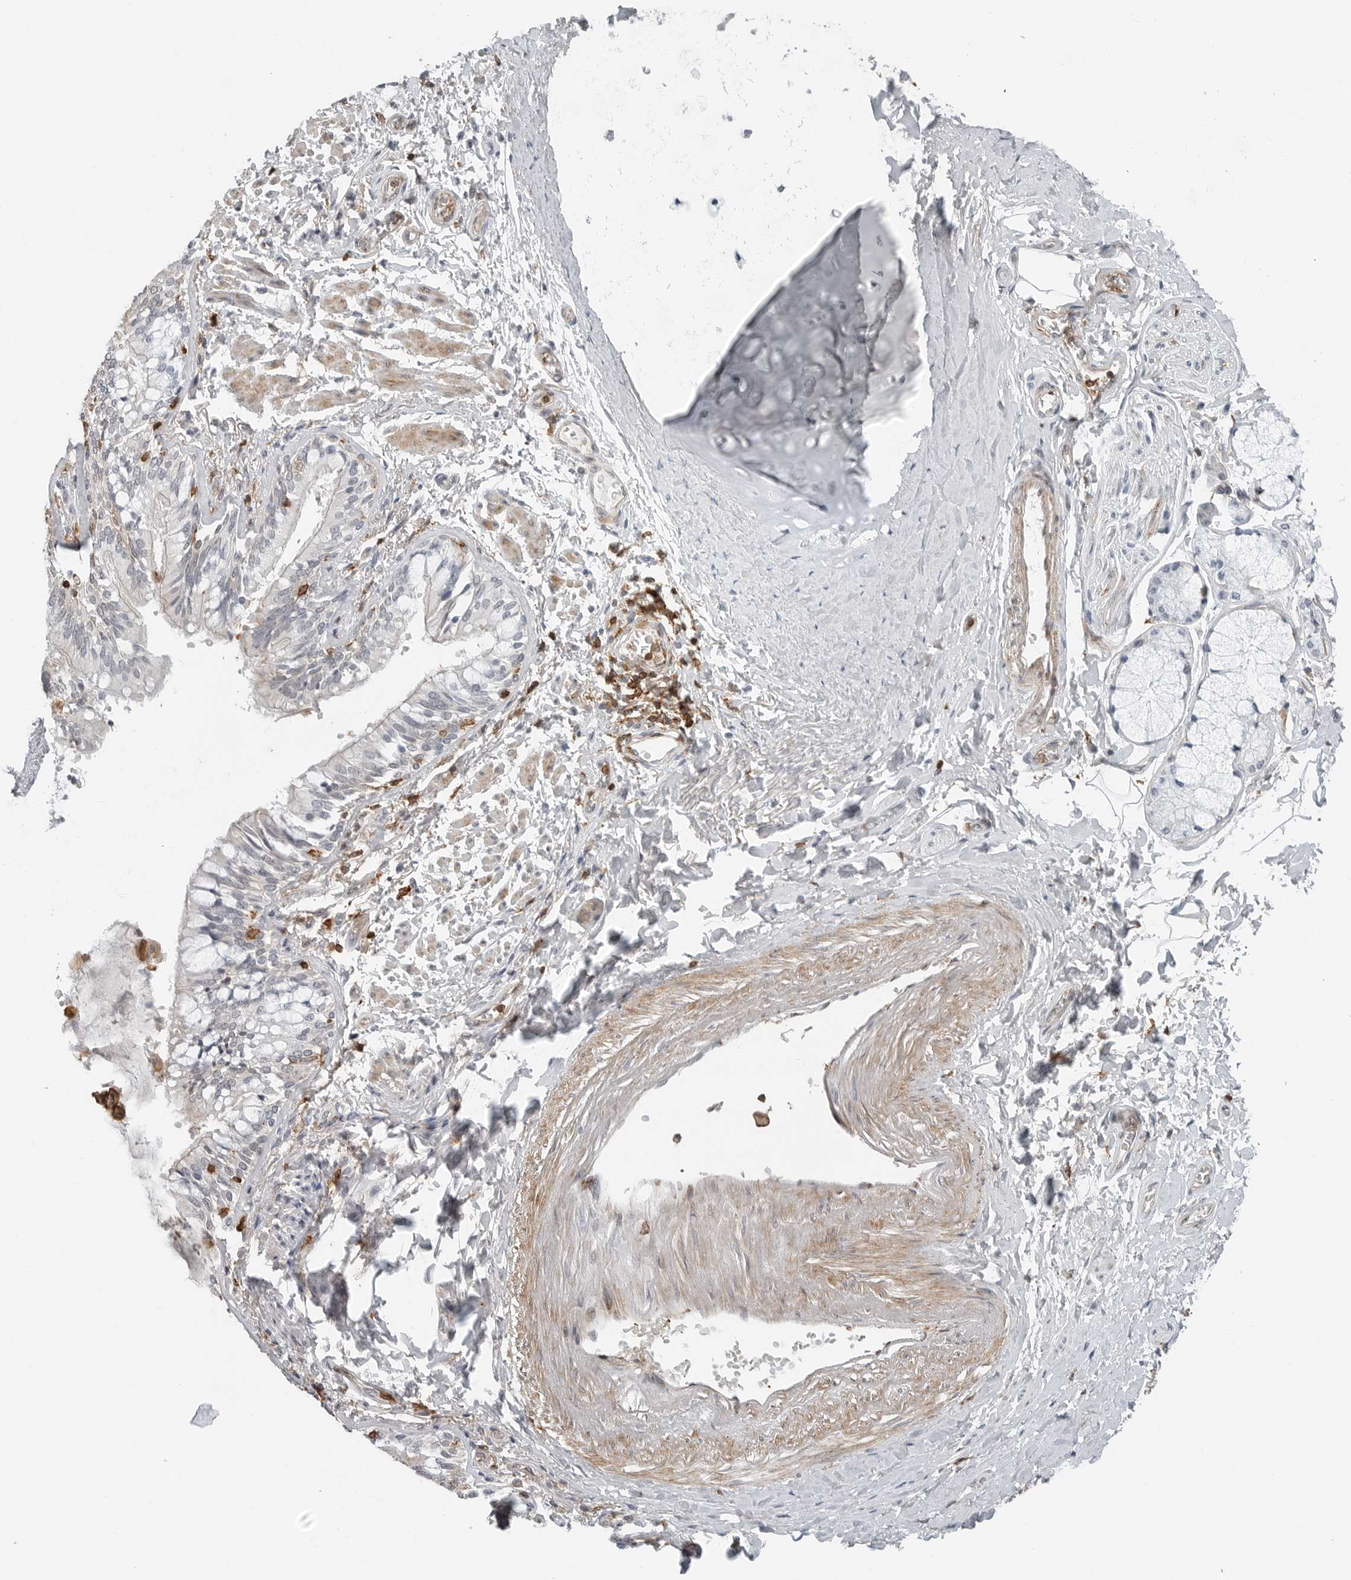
{"staining": {"intensity": "weak", "quantity": "25%-75%", "location": "cytoplasmic/membranous"}, "tissue": "bronchus", "cell_type": "Respiratory epithelial cells", "image_type": "normal", "snomed": [{"axis": "morphology", "description": "Normal tissue, NOS"}, {"axis": "morphology", "description": "Inflammation, NOS"}, {"axis": "topography", "description": "Lung"}], "caption": "Weak cytoplasmic/membranous protein staining is present in about 25%-75% of respiratory epithelial cells in bronchus. (DAB (3,3'-diaminobenzidine) = brown stain, brightfield microscopy at high magnification).", "gene": "LEFTY2", "patient": {"sex": "female", "age": 46}}